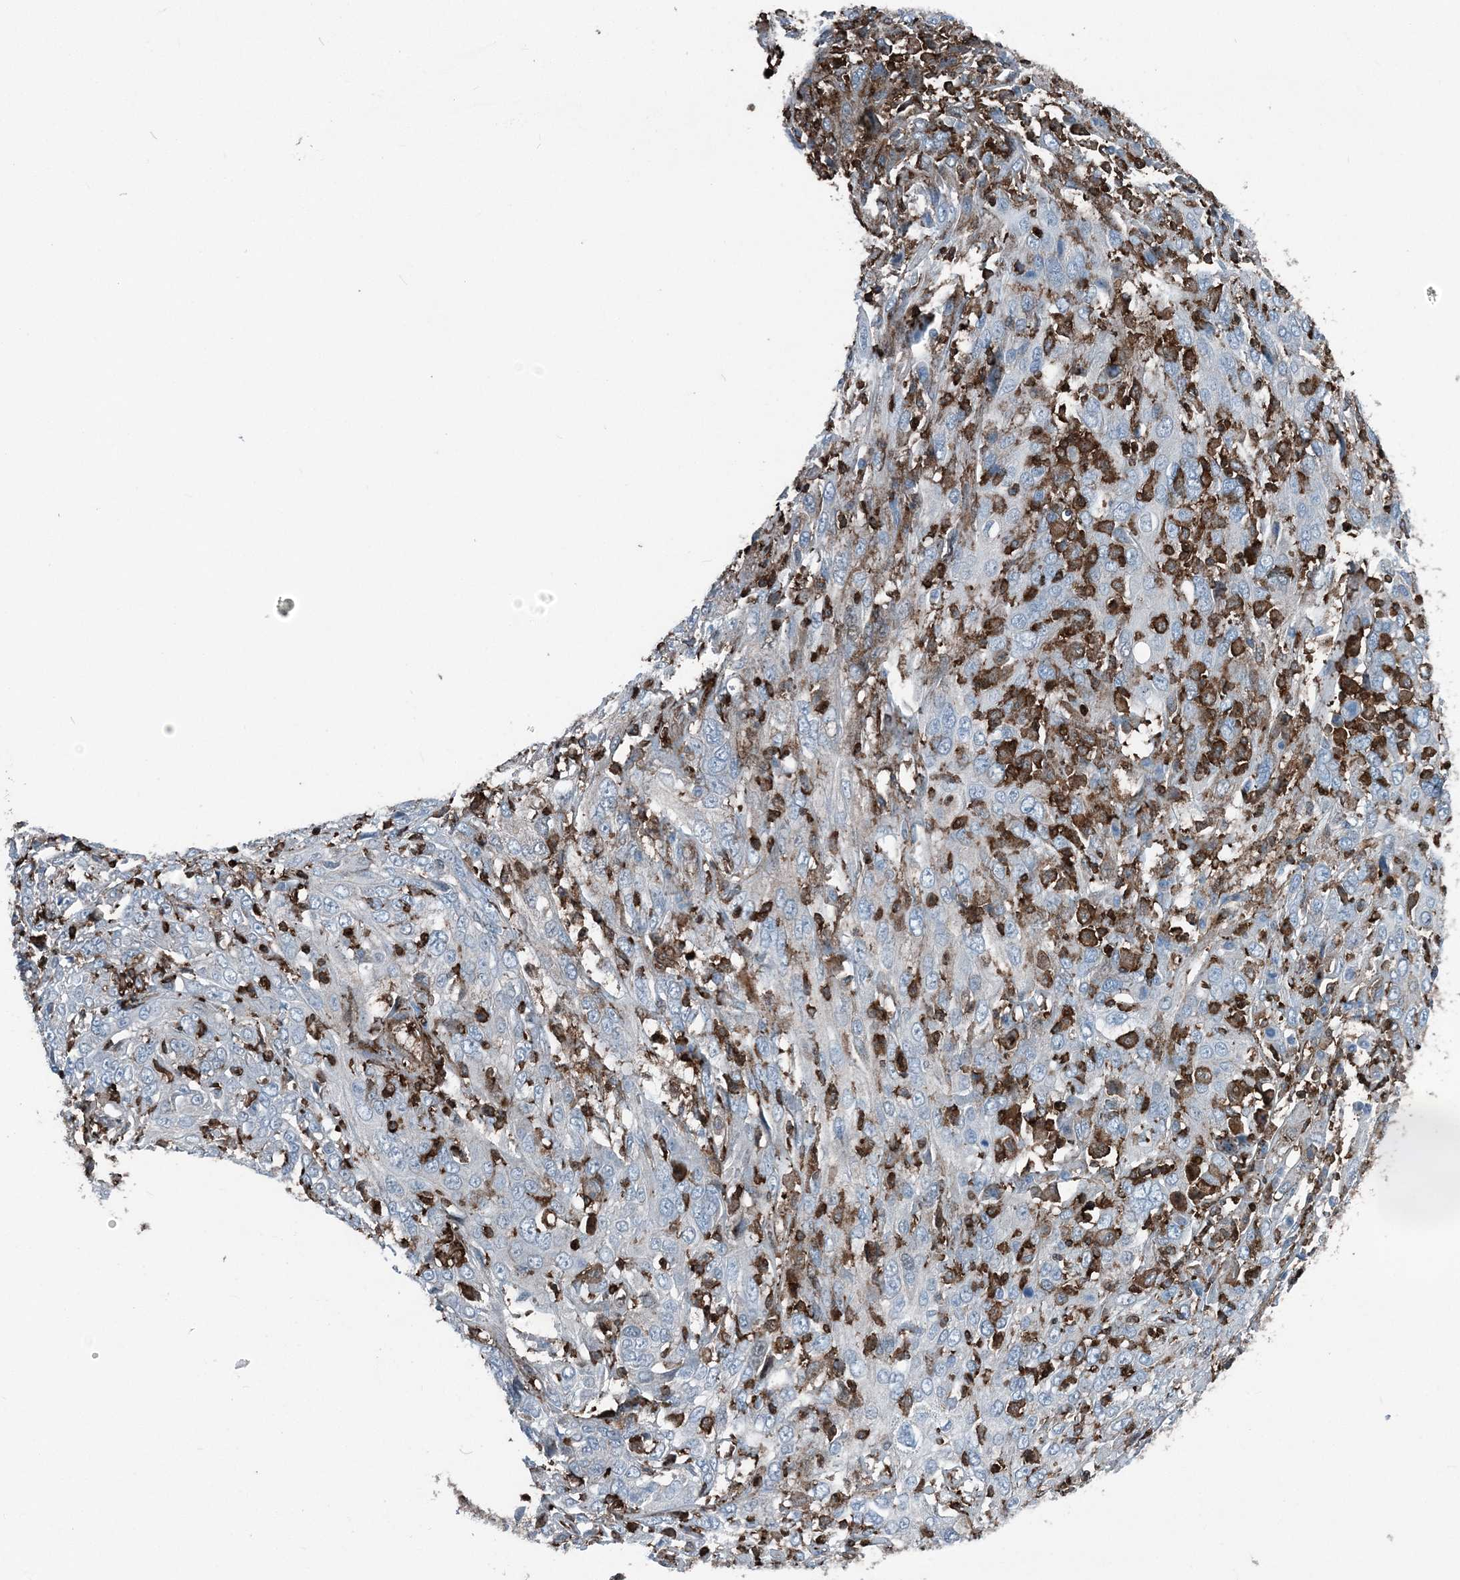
{"staining": {"intensity": "negative", "quantity": "none", "location": "none"}, "tissue": "cervical cancer", "cell_type": "Tumor cells", "image_type": "cancer", "snomed": [{"axis": "morphology", "description": "Squamous cell carcinoma, NOS"}, {"axis": "topography", "description": "Cervix"}], "caption": "The micrograph displays no significant expression in tumor cells of cervical cancer.", "gene": "CFL1", "patient": {"sex": "female", "age": 46}}